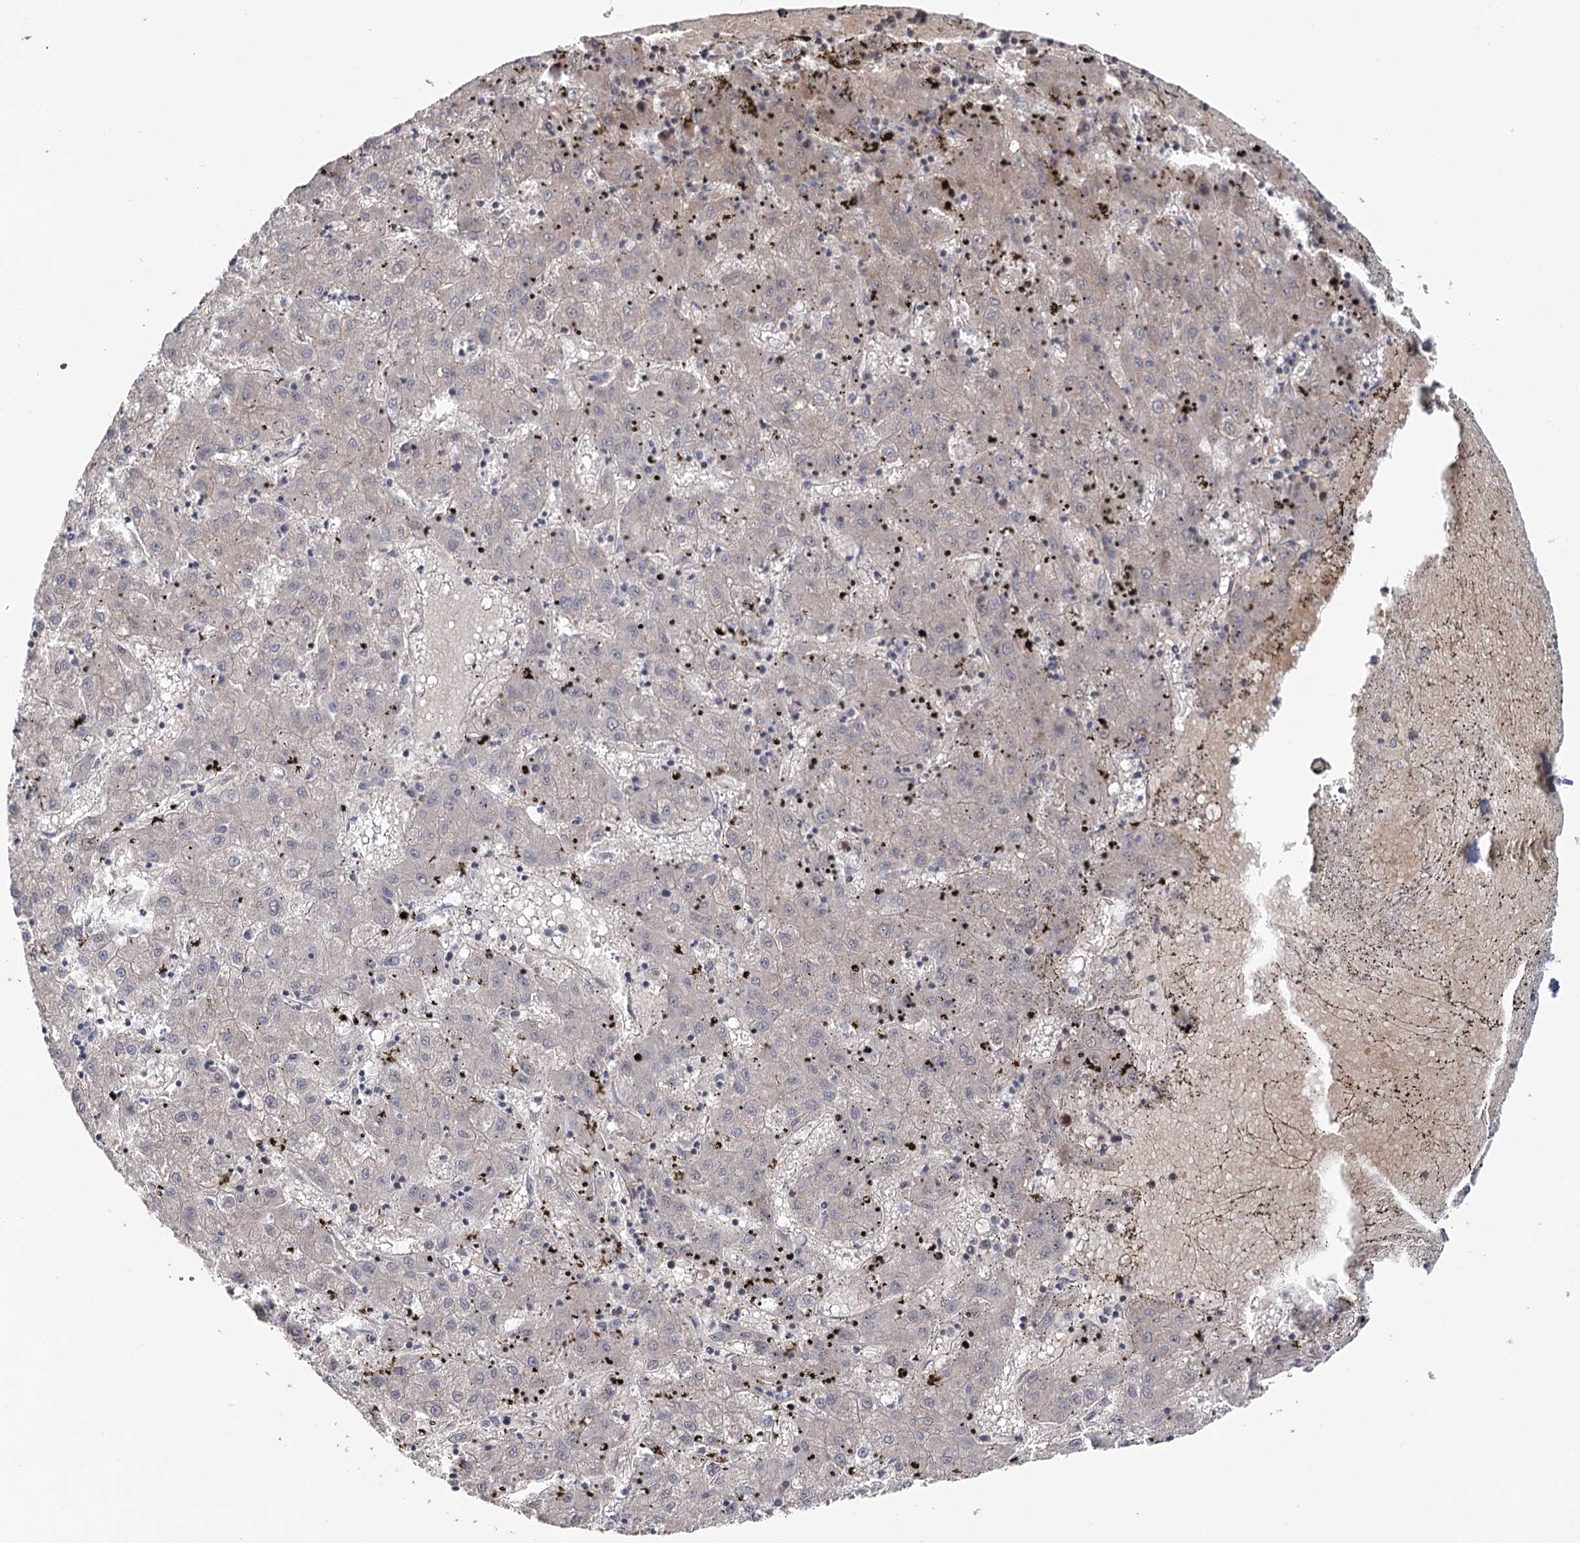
{"staining": {"intensity": "negative", "quantity": "none", "location": "none"}, "tissue": "liver cancer", "cell_type": "Tumor cells", "image_type": "cancer", "snomed": [{"axis": "morphology", "description": "Carcinoma, Hepatocellular, NOS"}, {"axis": "topography", "description": "Liver"}], "caption": "Tumor cells are negative for brown protein staining in liver cancer (hepatocellular carcinoma).", "gene": "MAP3K13", "patient": {"sex": "male", "age": 72}}